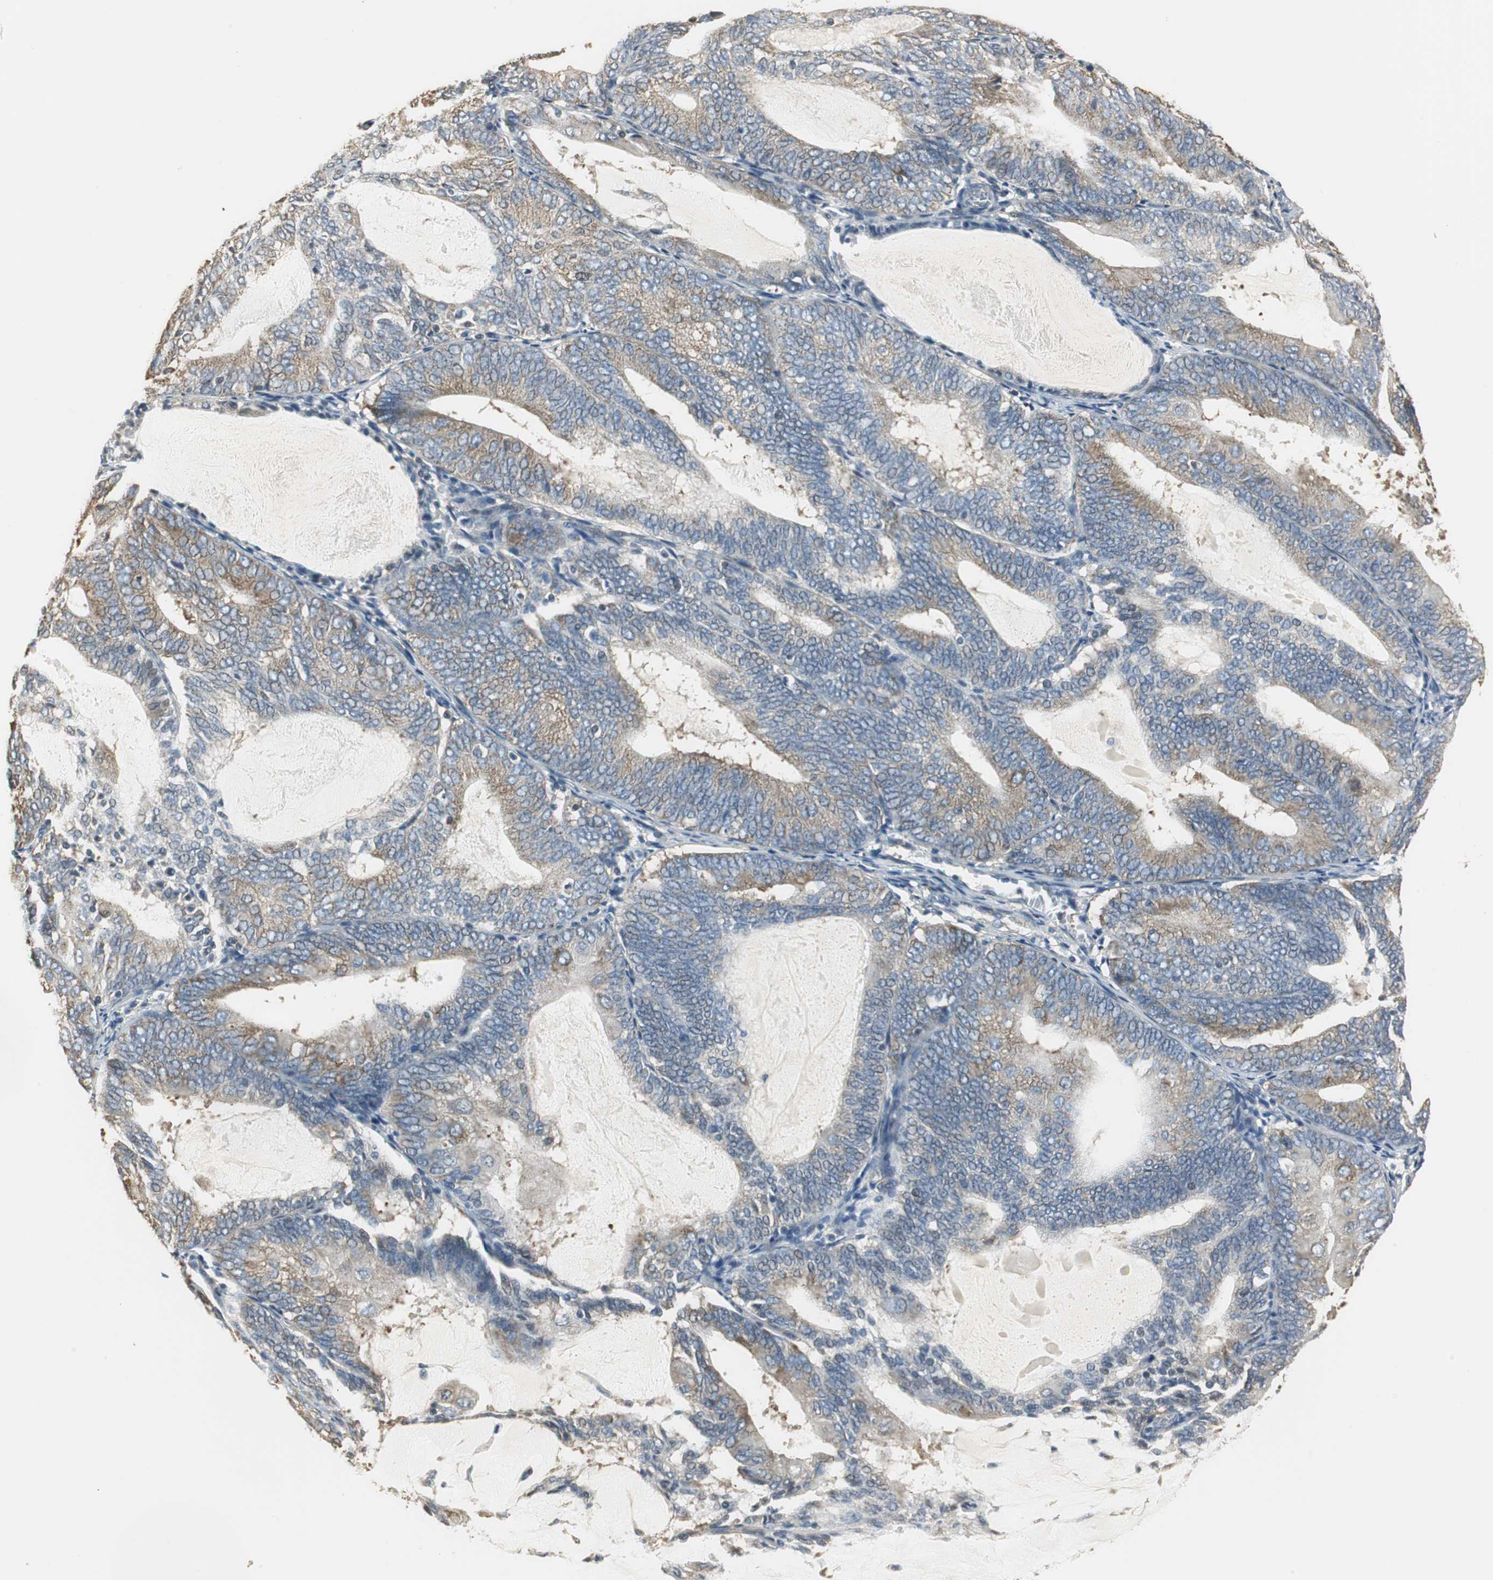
{"staining": {"intensity": "weak", "quantity": ">75%", "location": "cytoplasmic/membranous"}, "tissue": "endometrial cancer", "cell_type": "Tumor cells", "image_type": "cancer", "snomed": [{"axis": "morphology", "description": "Adenocarcinoma, NOS"}, {"axis": "topography", "description": "Endometrium"}], "caption": "IHC of endometrial adenocarcinoma shows low levels of weak cytoplasmic/membranous expression in approximately >75% of tumor cells. Nuclei are stained in blue.", "gene": "CCT5", "patient": {"sex": "female", "age": 81}}